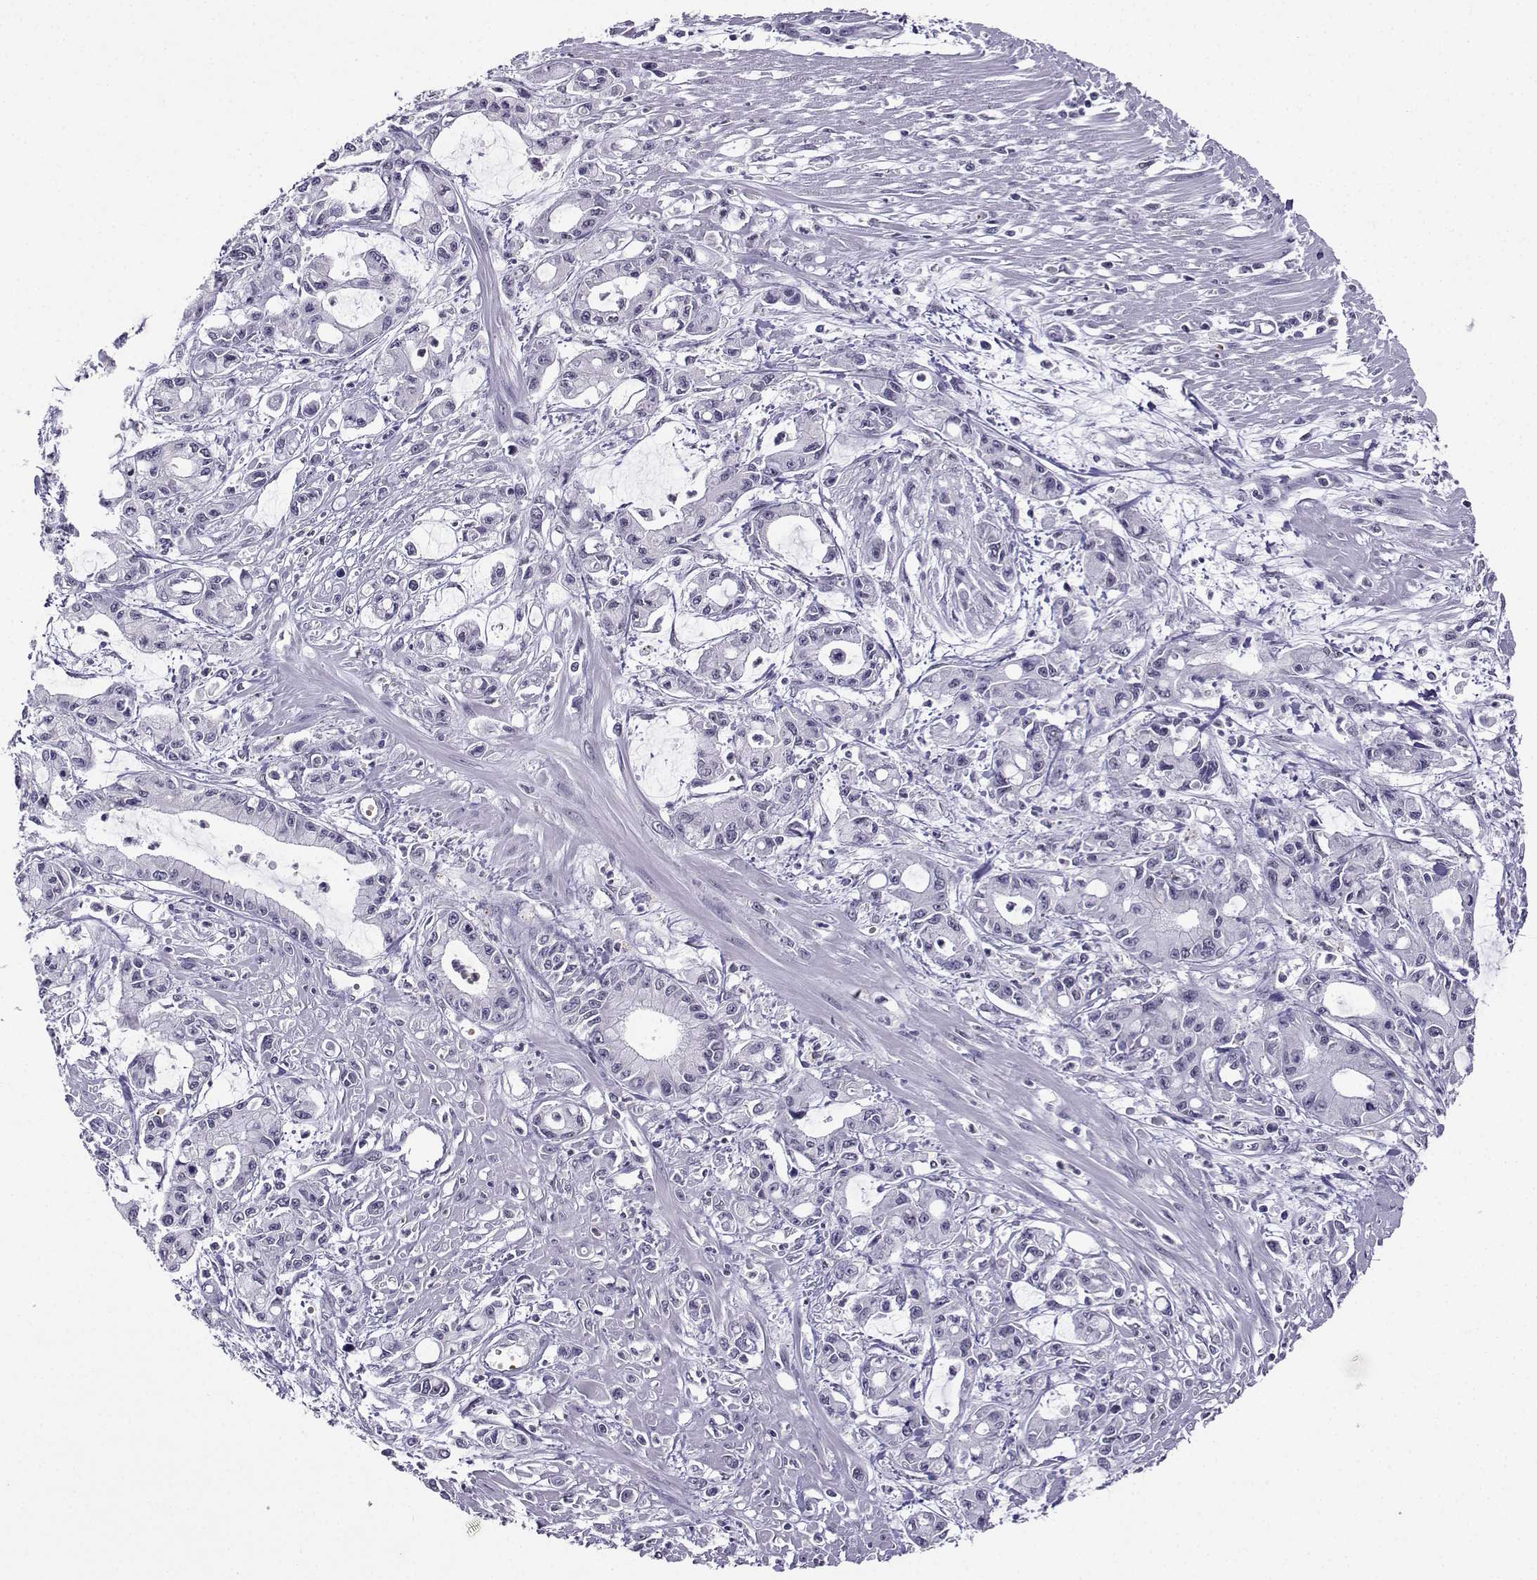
{"staining": {"intensity": "negative", "quantity": "none", "location": "none"}, "tissue": "pancreatic cancer", "cell_type": "Tumor cells", "image_type": "cancer", "snomed": [{"axis": "morphology", "description": "Adenocarcinoma, NOS"}, {"axis": "topography", "description": "Pancreas"}], "caption": "The micrograph shows no significant positivity in tumor cells of pancreatic adenocarcinoma.", "gene": "LRFN2", "patient": {"sex": "male", "age": 48}}